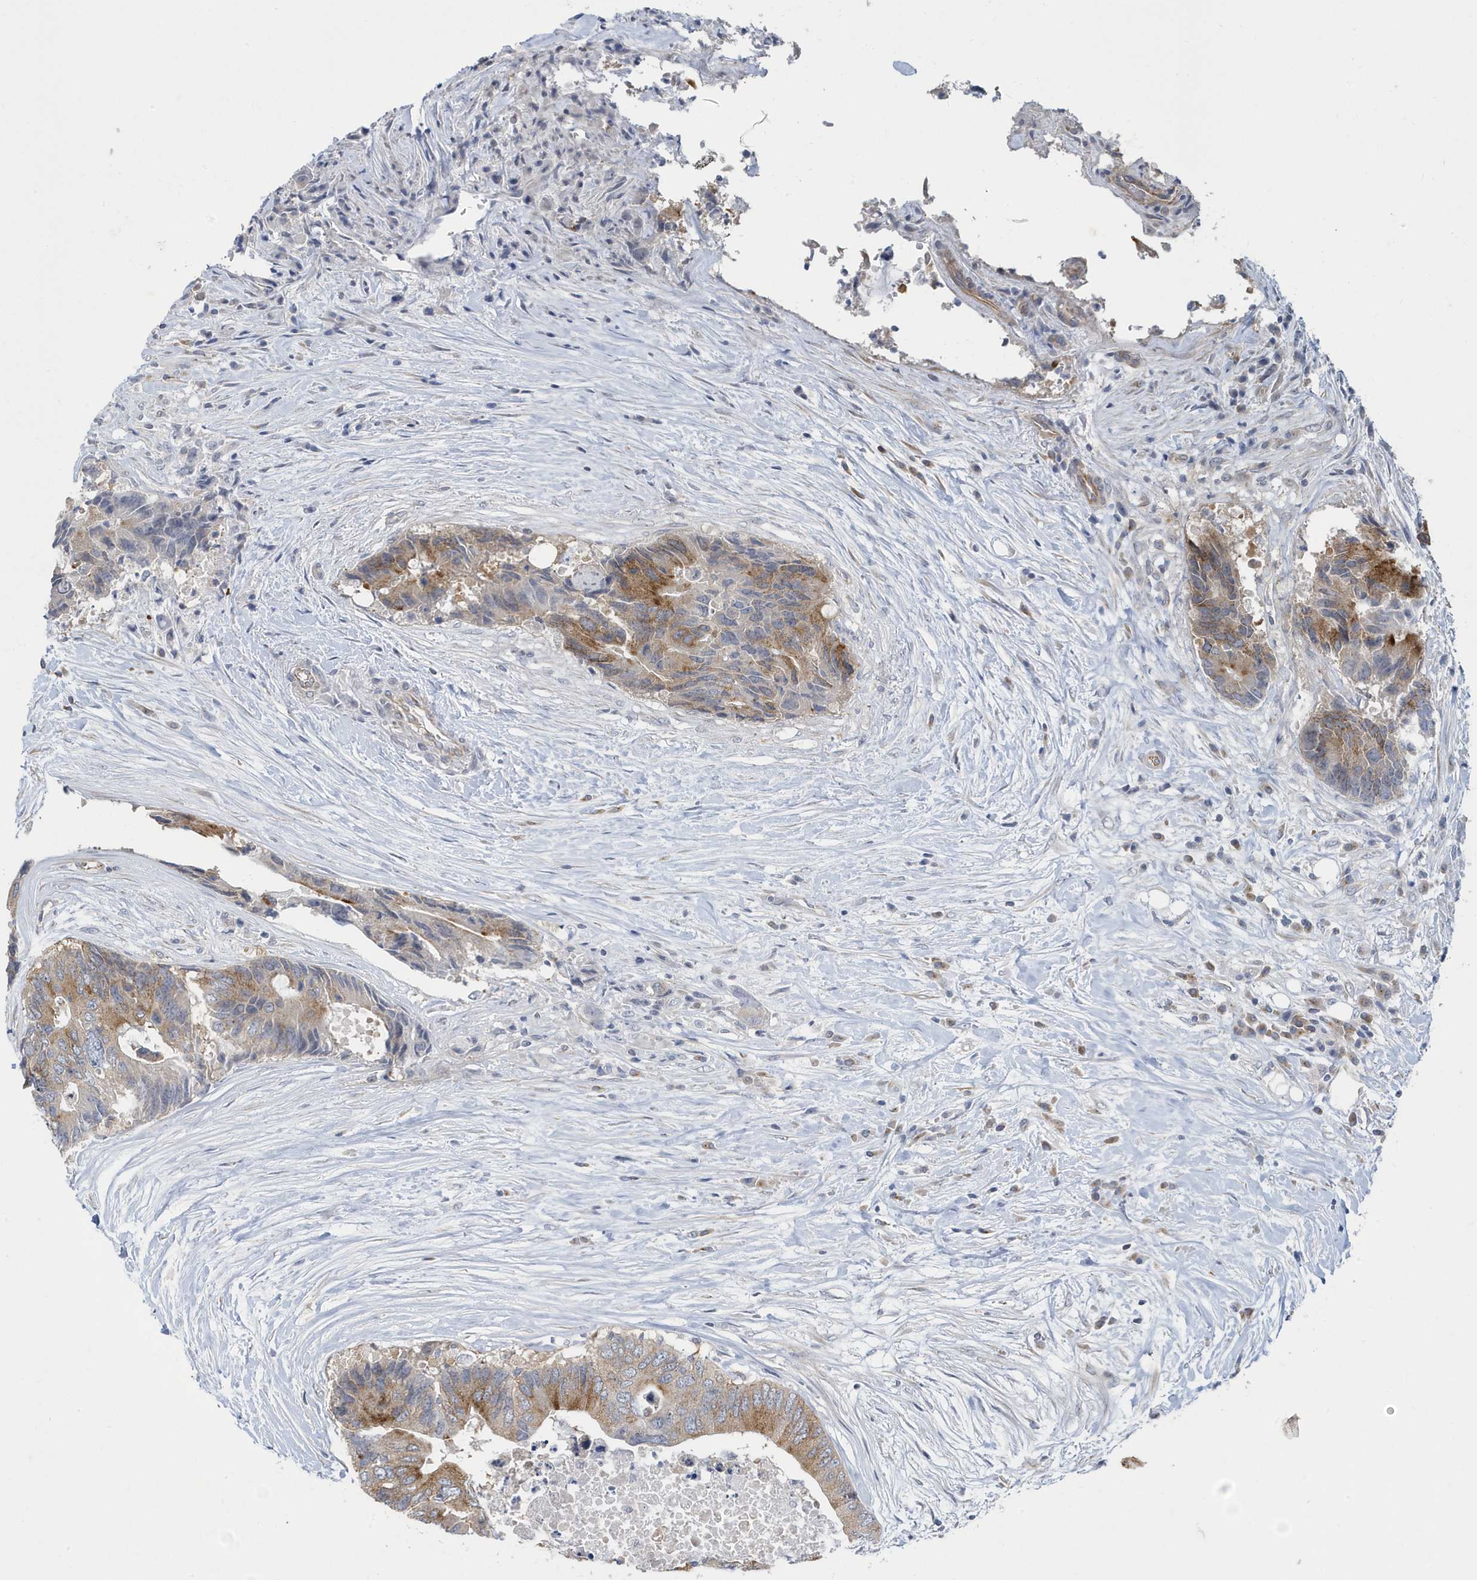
{"staining": {"intensity": "moderate", "quantity": ">75%", "location": "cytoplasmic/membranous"}, "tissue": "colorectal cancer", "cell_type": "Tumor cells", "image_type": "cancer", "snomed": [{"axis": "morphology", "description": "Adenocarcinoma, NOS"}, {"axis": "topography", "description": "Colon"}], "caption": "The immunohistochemical stain shows moderate cytoplasmic/membranous positivity in tumor cells of colorectal cancer (adenocarcinoma) tissue.", "gene": "ZNF654", "patient": {"sex": "male", "age": 71}}